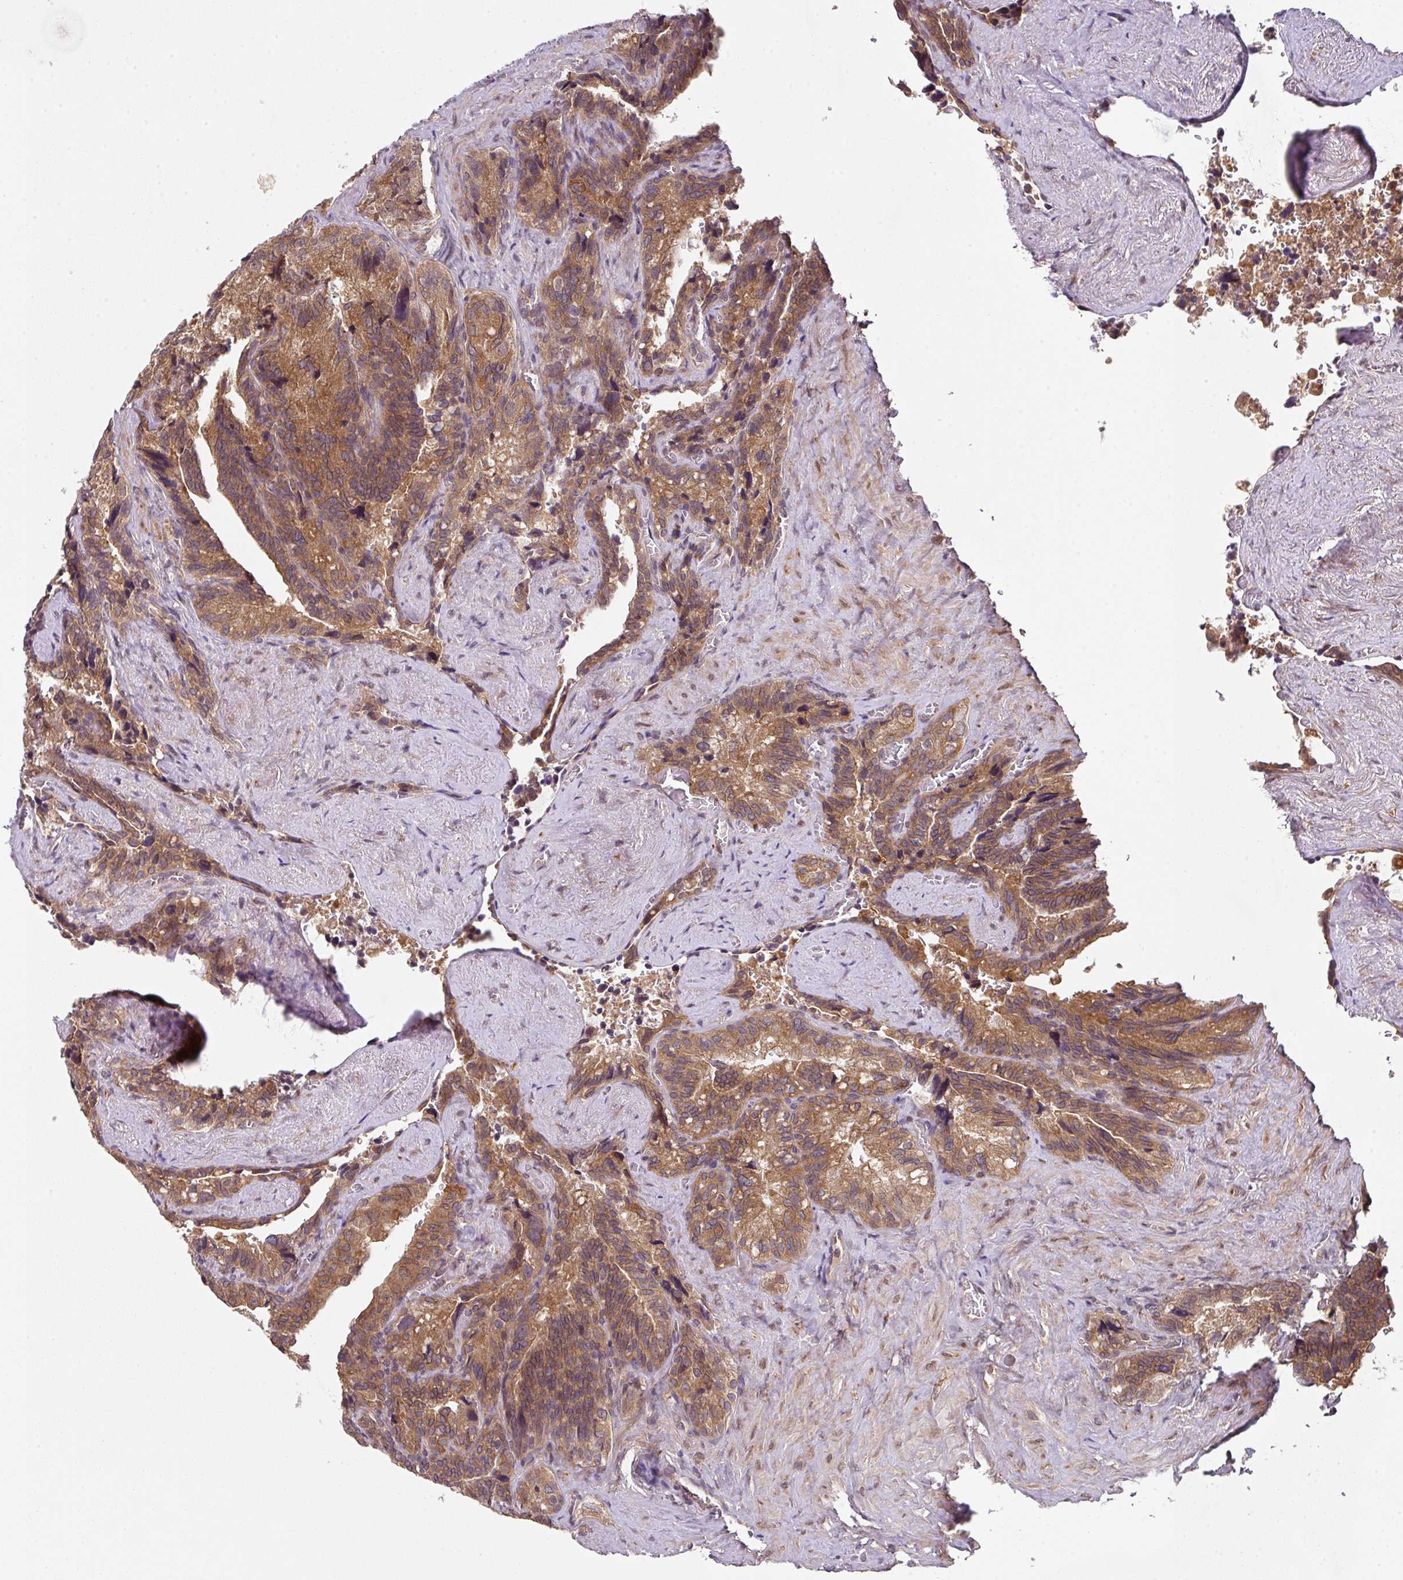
{"staining": {"intensity": "moderate", "quantity": ">75%", "location": "cytoplasmic/membranous"}, "tissue": "seminal vesicle", "cell_type": "Glandular cells", "image_type": "normal", "snomed": [{"axis": "morphology", "description": "Normal tissue, NOS"}, {"axis": "topography", "description": "Seminal veicle"}], "caption": "A medium amount of moderate cytoplasmic/membranous positivity is identified in approximately >75% of glandular cells in unremarkable seminal vesicle.", "gene": "CAMLG", "patient": {"sex": "male", "age": 68}}